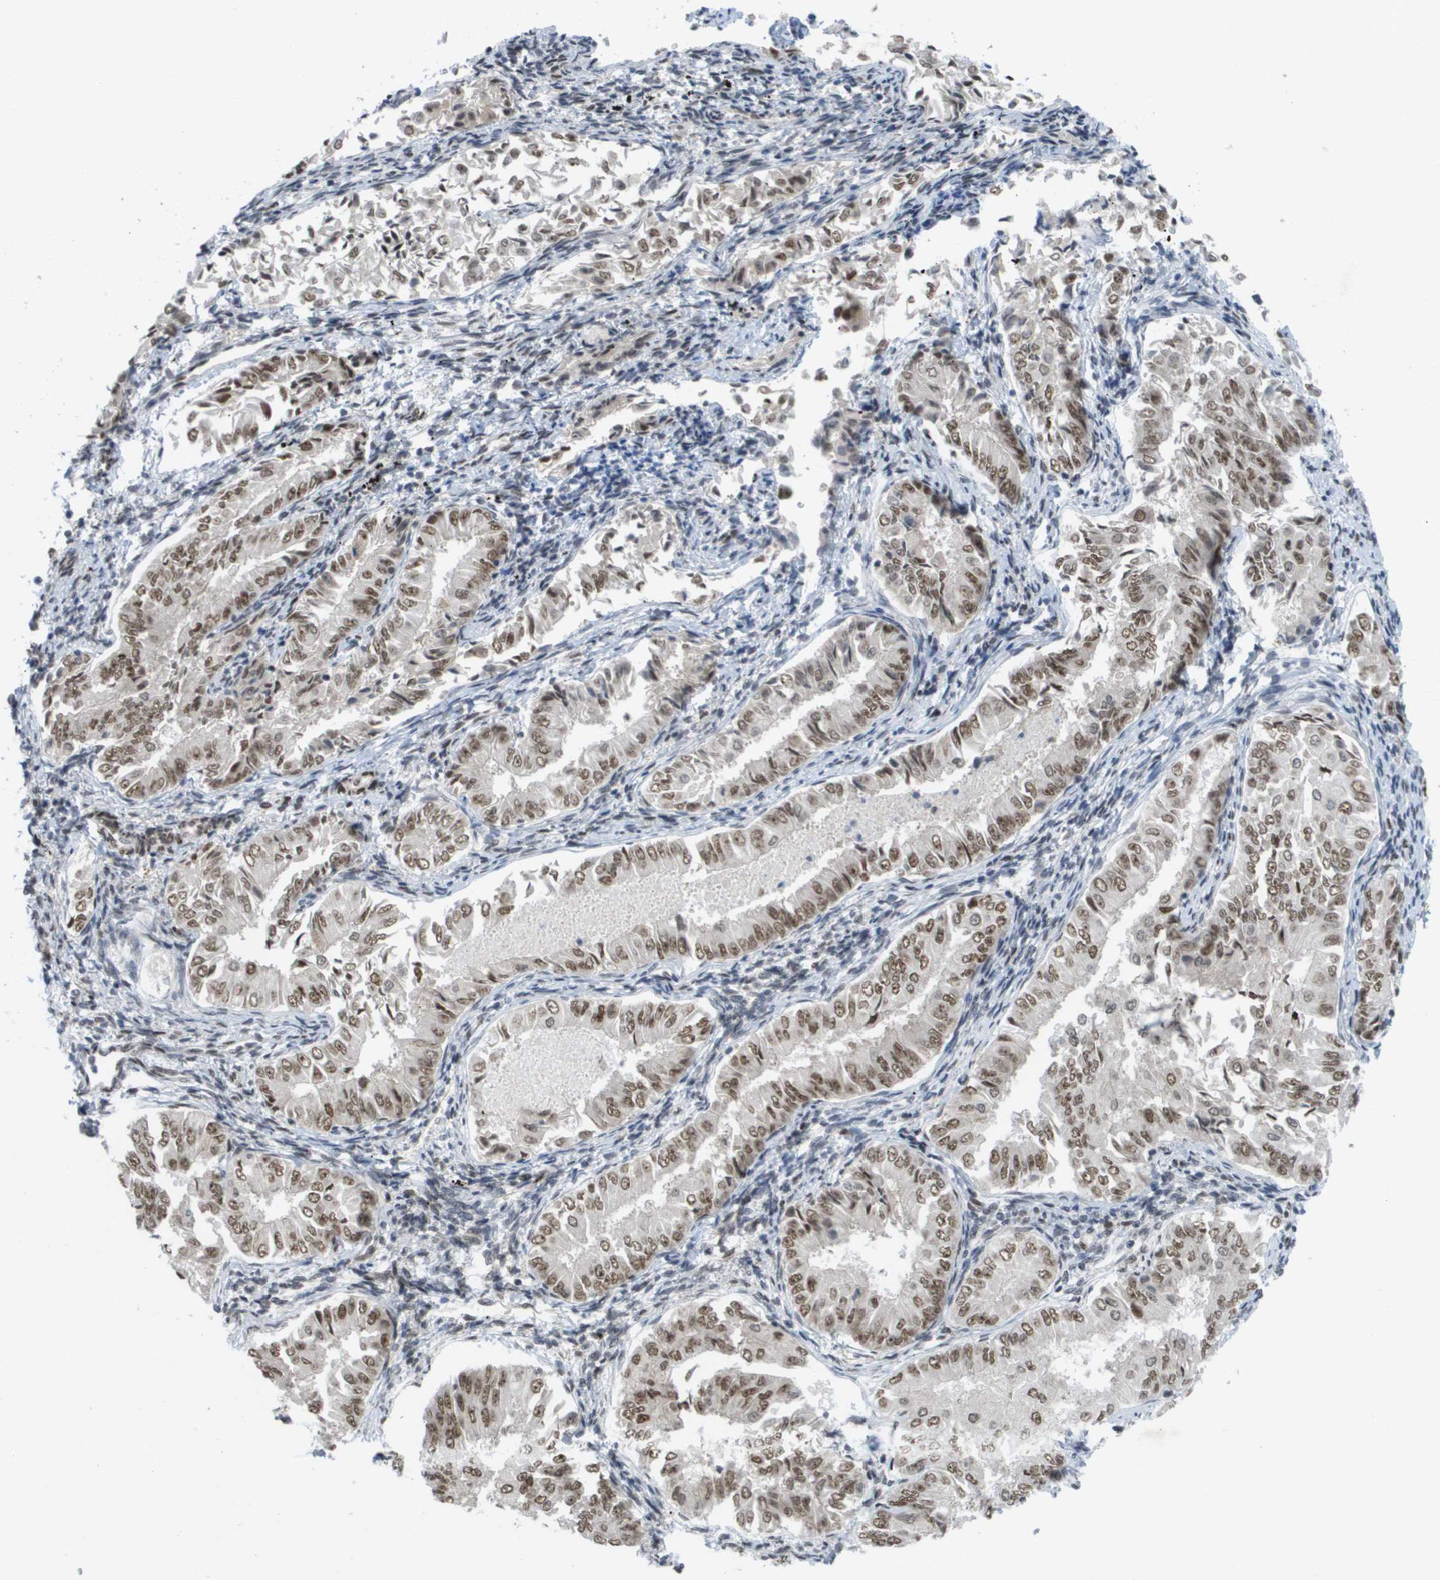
{"staining": {"intensity": "moderate", "quantity": ">75%", "location": "nuclear"}, "tissue": "endometrial cancer", "cell_type": "Tumor cells", "image_type": "cancer", "snomed": [{"axis": "morphology", "description": "Adenocarcinoma, NOS"}, {"axis": "topography", "description": "Endometrium"}], "caption": "Immunohistochemical staining of human endometrial cancer (adenocarcinoma) exhibits moderate nuclear protein staining in about >75% of tumor cells. (DAB IHC with brightfield microscopy, high magnification).", "gene": "CDT1", "patient": {"sex": "female", "age": 53}}